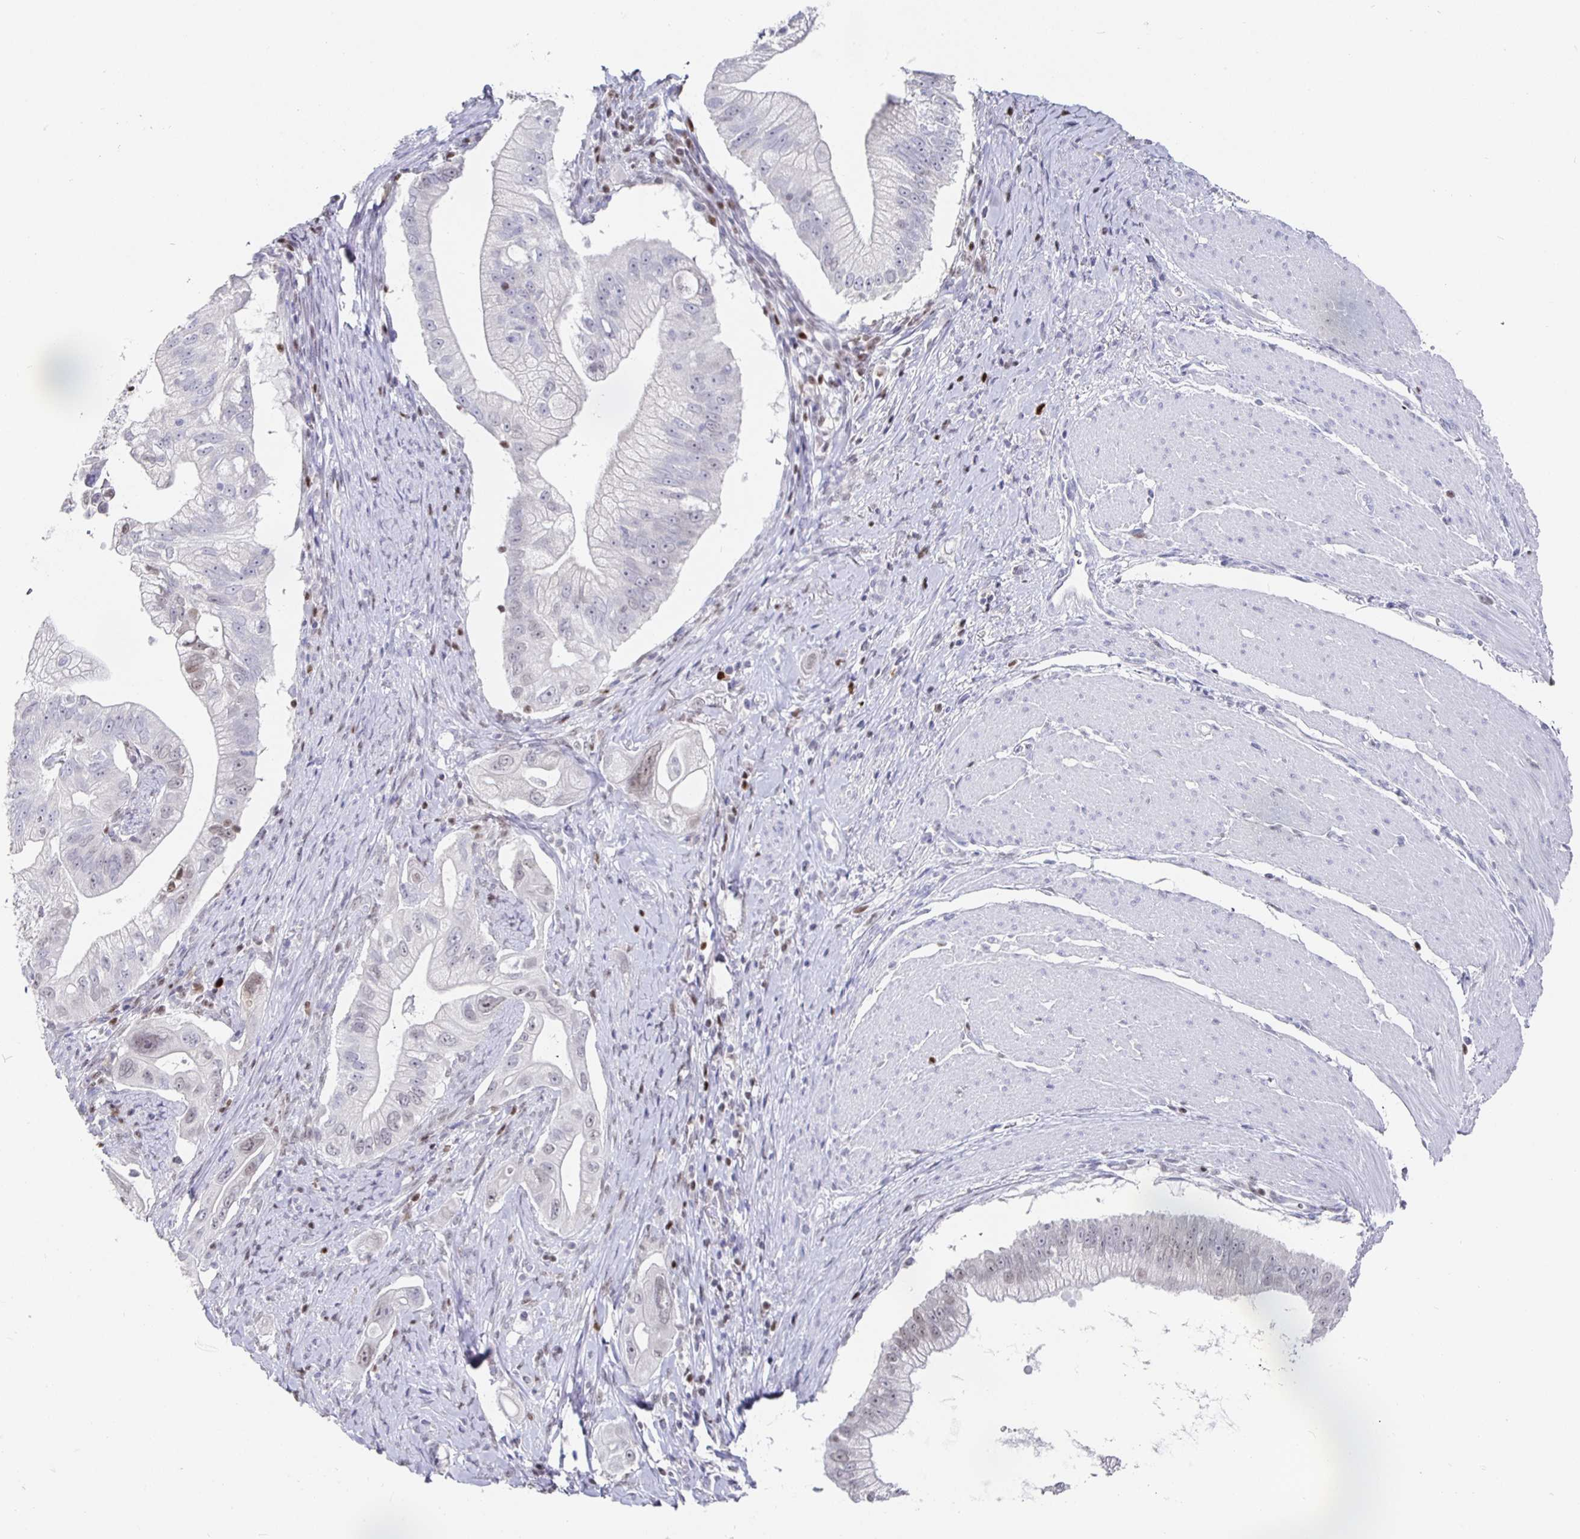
{"staining": {"intensity": "weak", "quantity": "<25%", "location": "nuclear"}, "tissue": "pancreatic cancer", "cell_type": "Tumor cells", "image_type": "cancer", "snomed": [{"axis": "morphology", "description": "Adenocarcinoma, NOS"}, {"axis": "topography", "description": "Pancreas"}], "caption": "An immunohistochemistry histopathology image of pancreatic adenocarcinoma is shown. There is no staining in tumor cells of pancreatic adenocarcinoma.", "gene": "RUNX2", "patient": {"sex": "male", "age": 70}}